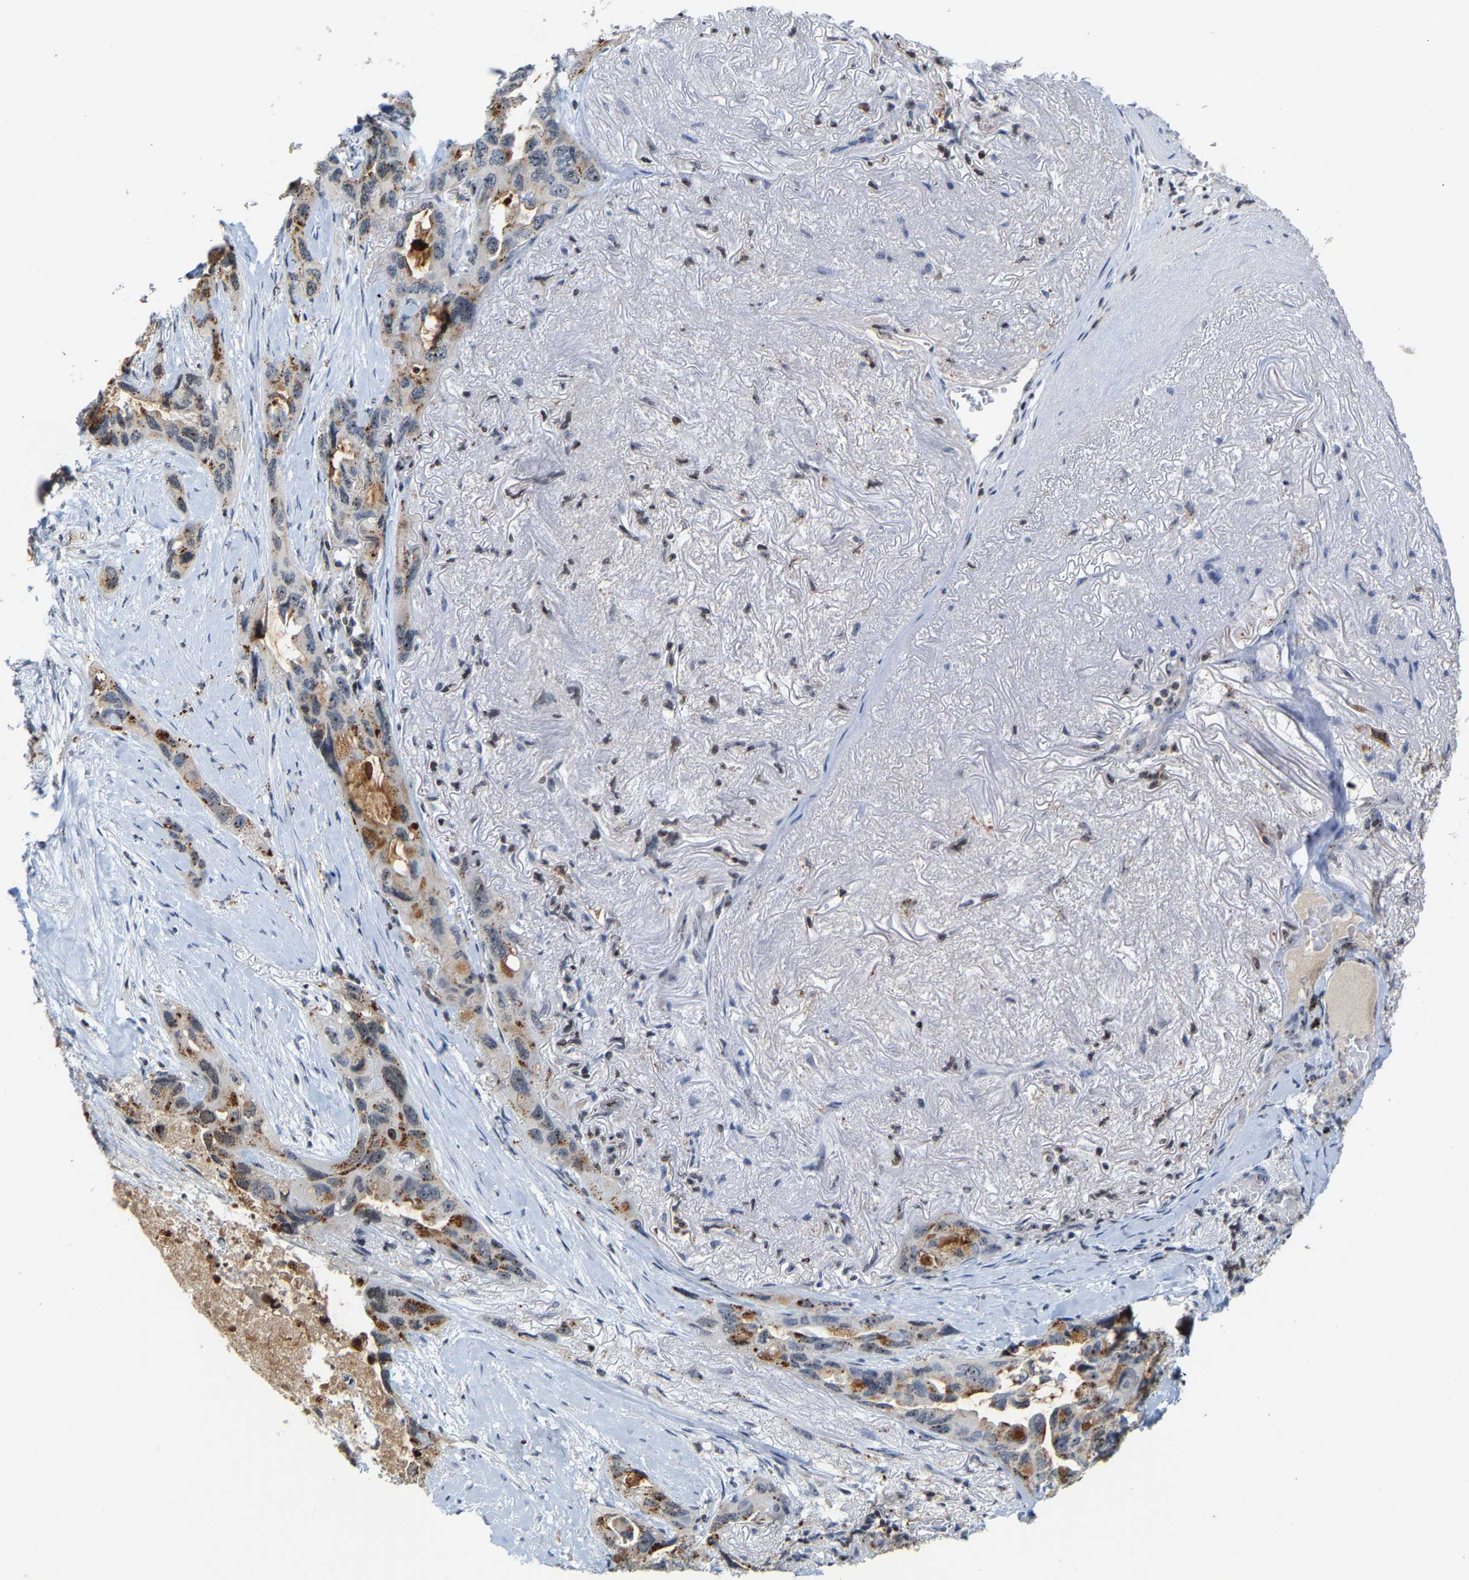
{"staining": {"intensity": "moderate", "quantity": "25%-75%", "location": "cytoplasmic/membranous"}, "tissue": "lung cancer", "cell_type": "Tumor cells", "image_type": "cancer", "snomed": [{"axis": "morphology", "description": "Squamous cell carcinoma, NOS"}, {"axis": "topography", "description": "Lung"}], "caption": "Lung cancer (squamous cell carcinoma) stained for a protein displays moderate cytoplasmic/membranous positivity in tumor cells.", "gene": "NOP58", "patient": {"sex": "female", "age": 73}}